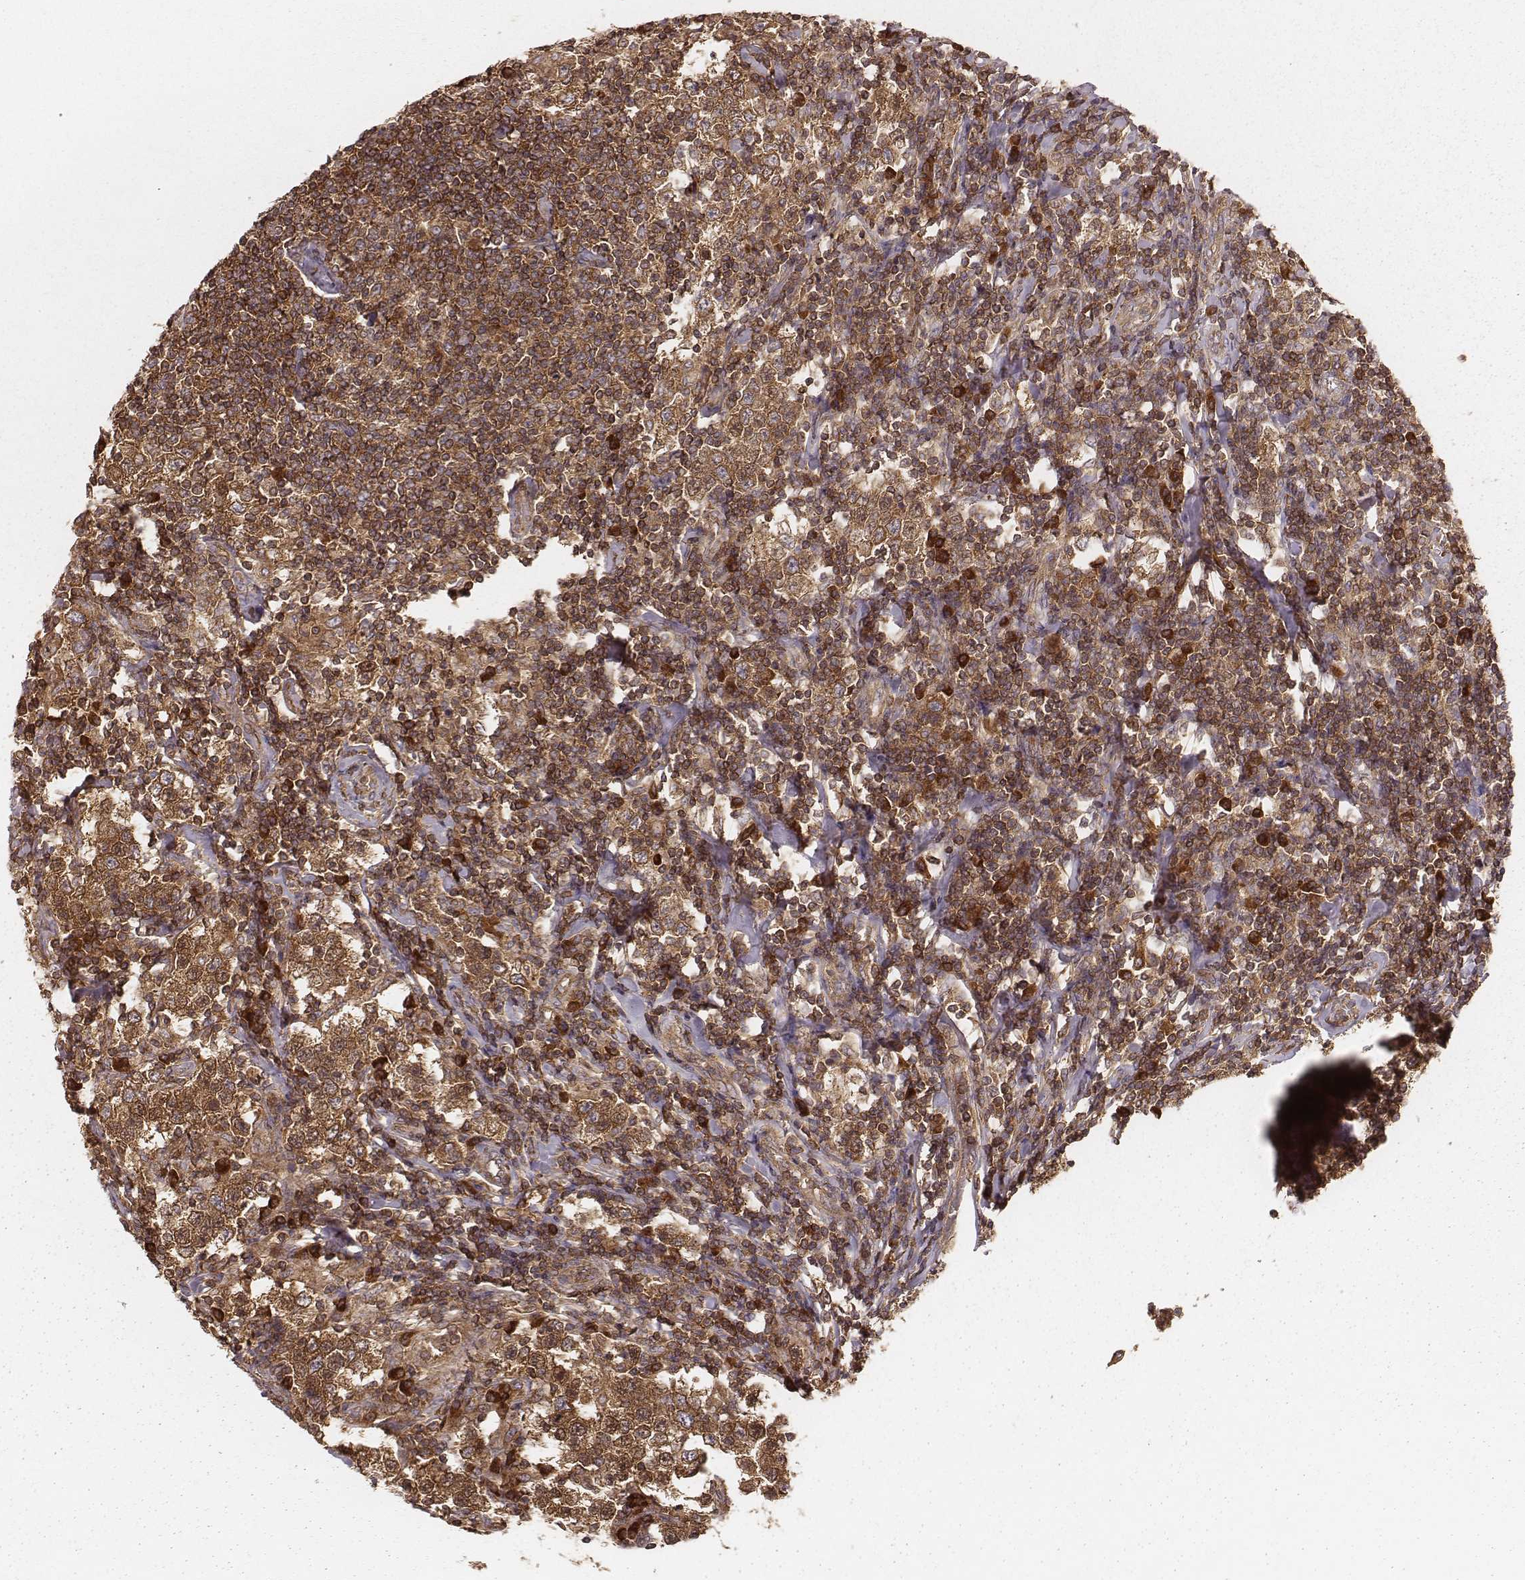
{"staining": {"intensity": "moderate", "quantity": ">75%", "location": "cytoplasmic/membranous"}, "tissue": "testis cancer", "cell_type": "Tumor cells", "image_type": "cancer", "snomed": [{"axis": "morphology", "description": "Seminoma, NOS"}, {"axis": "morphology", "description": "Carcinoma, Embryonal, NOS"}, {"axis": "topography", "description": "Testis"}], "caption": "An IHC image of tumor tissue is shown. Protein staining in brown labels moderate cytoplasmic/membranous positivity in testis seminoma within tumor cells.", "gene": "CARS1", "patient": {"sex": "male", "age": 41}}